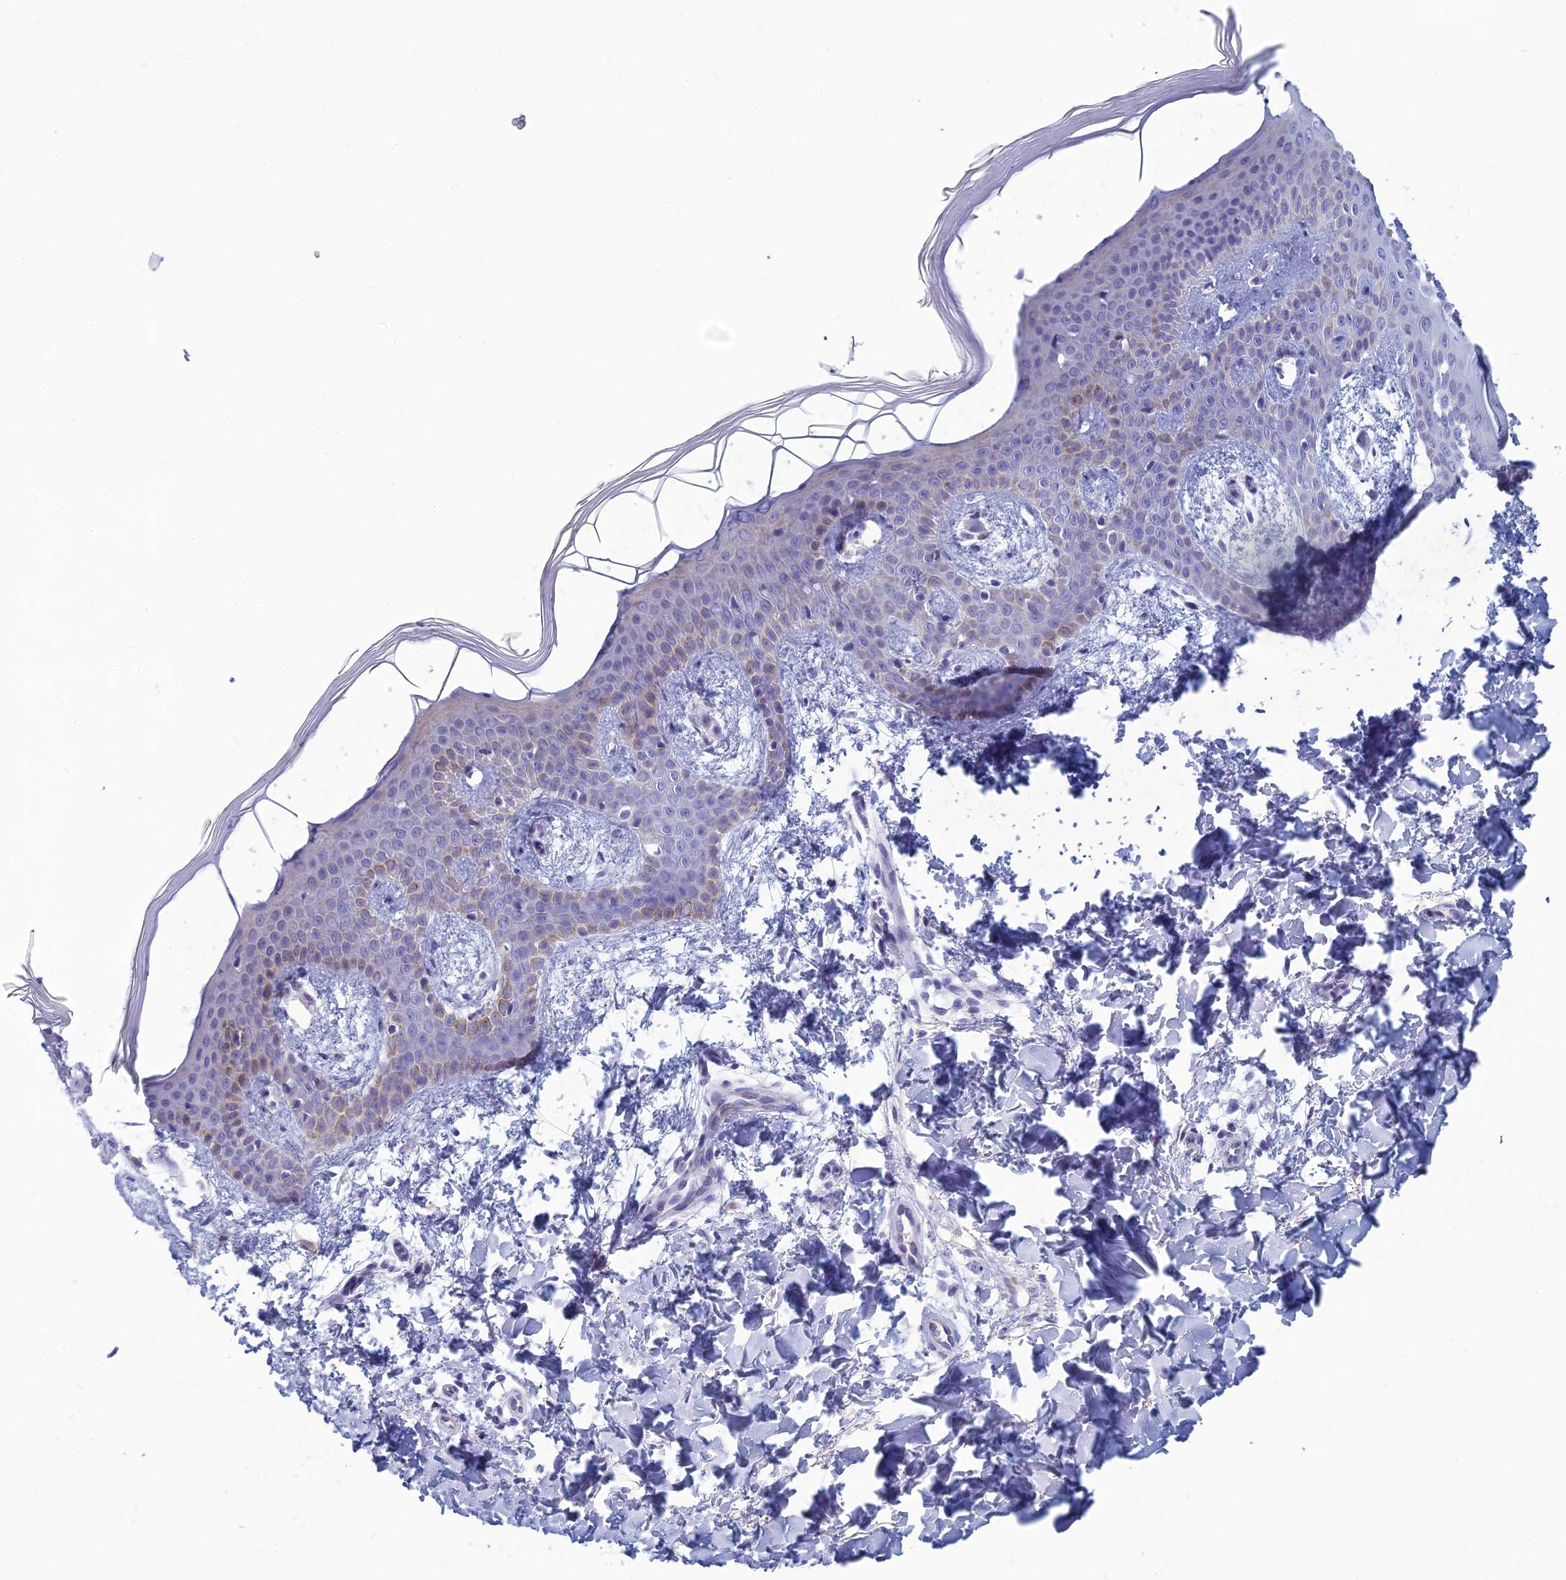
{"staining": {"intensity": "negative", "quantity": "none", "location": "none"}, "tissue": "skin", "cell_type": "Fibroblasts", "image_type": "normal", "snomed": [{"axis": "morphology", "description": "Normal tissue, NOS"}, {"axis": "topography", "description": "Skin"}], "caption": "DAB (3,3'-diaminobenzidine) immunohistochemical staining of unremarkable human skin exhibits no significant positivity in fibroblasts. (DAB IHC, high magnification).", "gene": "MUC13", "patient": {"sex": "male", "age": 36}}